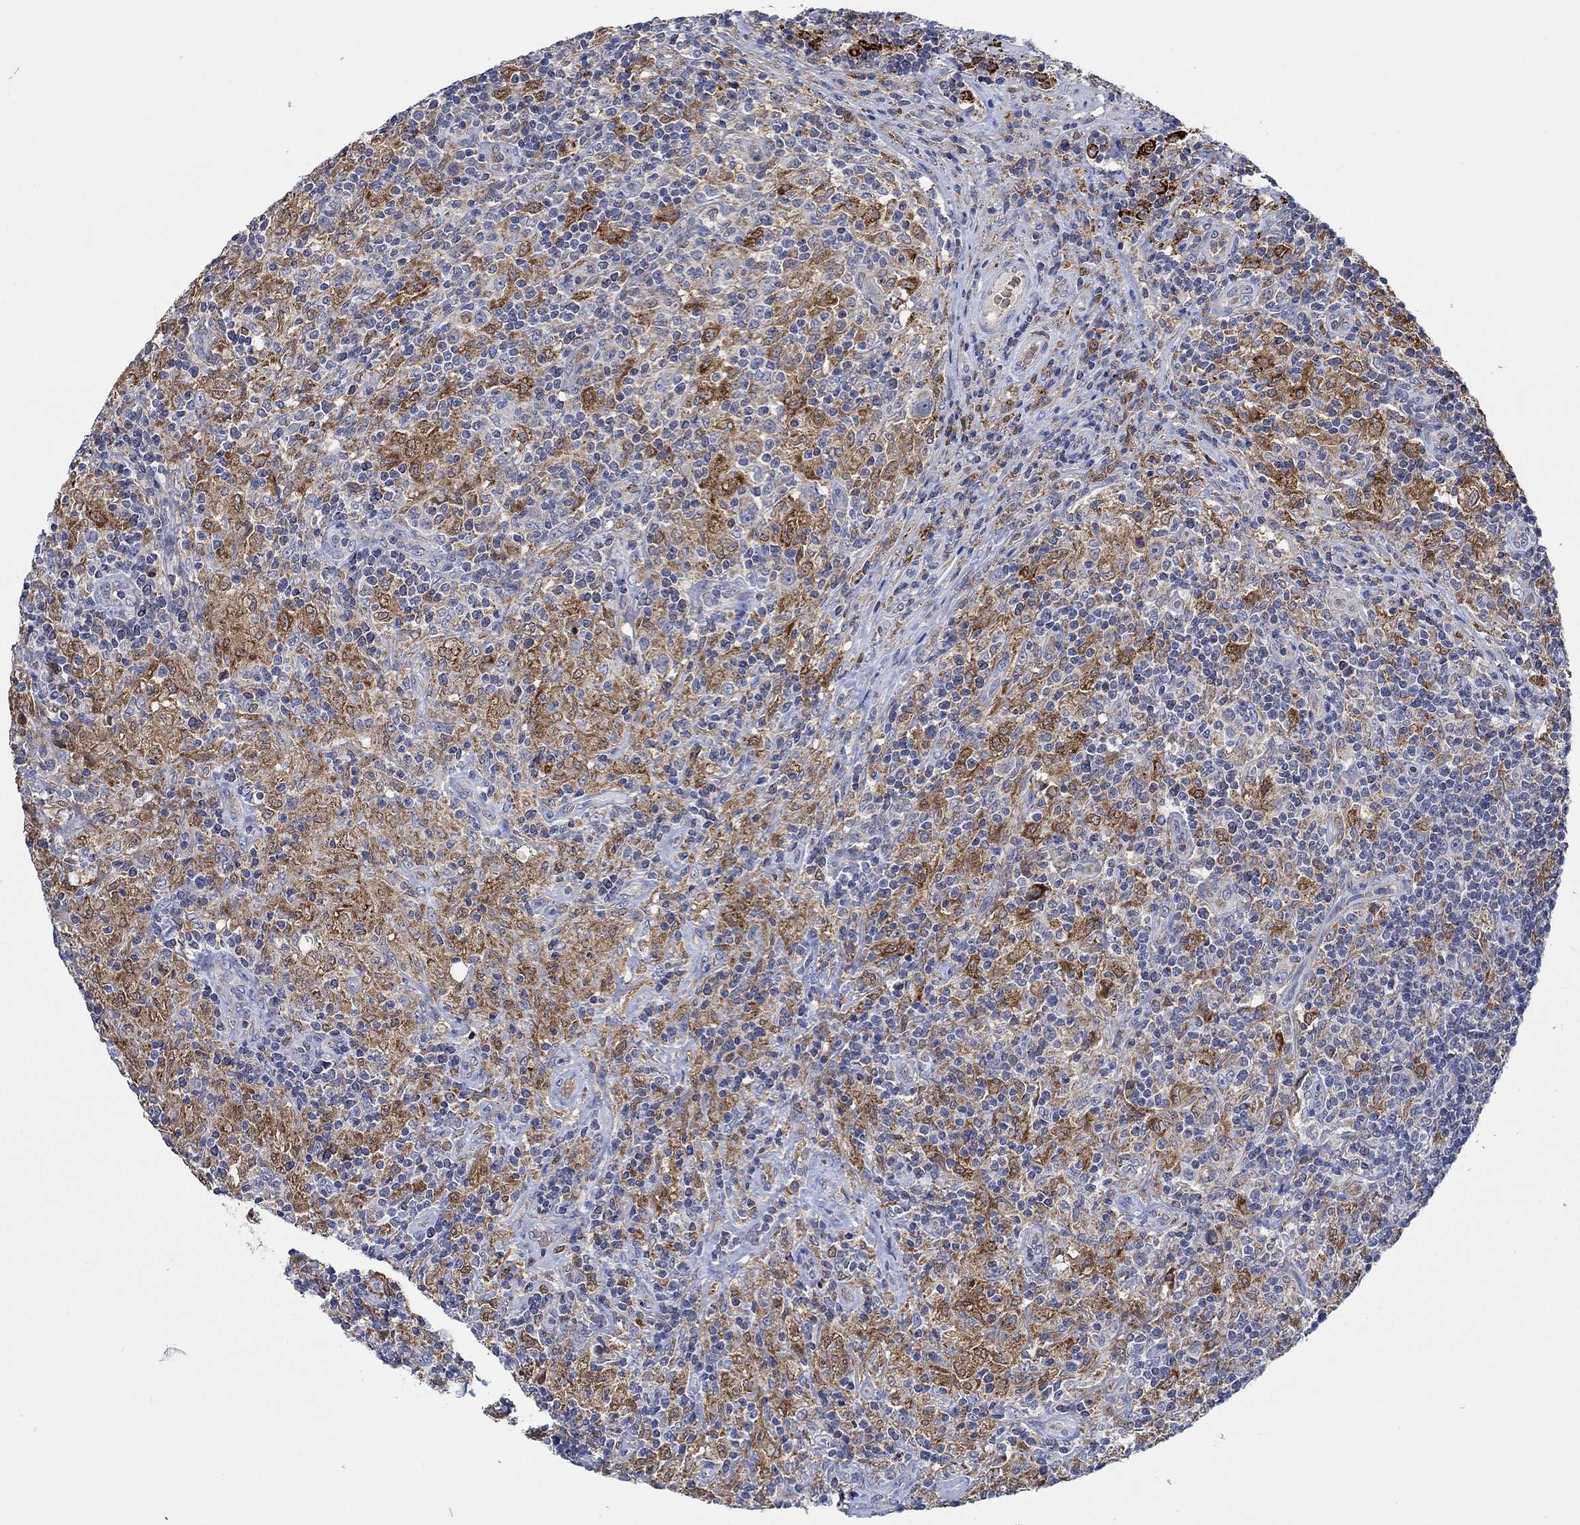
{"staining": {"intensity": "negative", "quantity": "none", "location": "none"}, "tissue": "lymphoma", "cell_type": "Tumor cells", "image_type": "cancer", "snomed": [{"axis": "morphology", "description": "Hodgkin's disease, NOS"}, {"axis": "topography", "description": "Lymph node"}], "caption": "High magnification brightfield microscopy of Hodgkin's disease stained with DAB (brown) and counterstained with hematoxylin (blue): tumor cells show no significant staining.", "gene": "MPP1", "patient": {"sex": "male", "age": 70}}